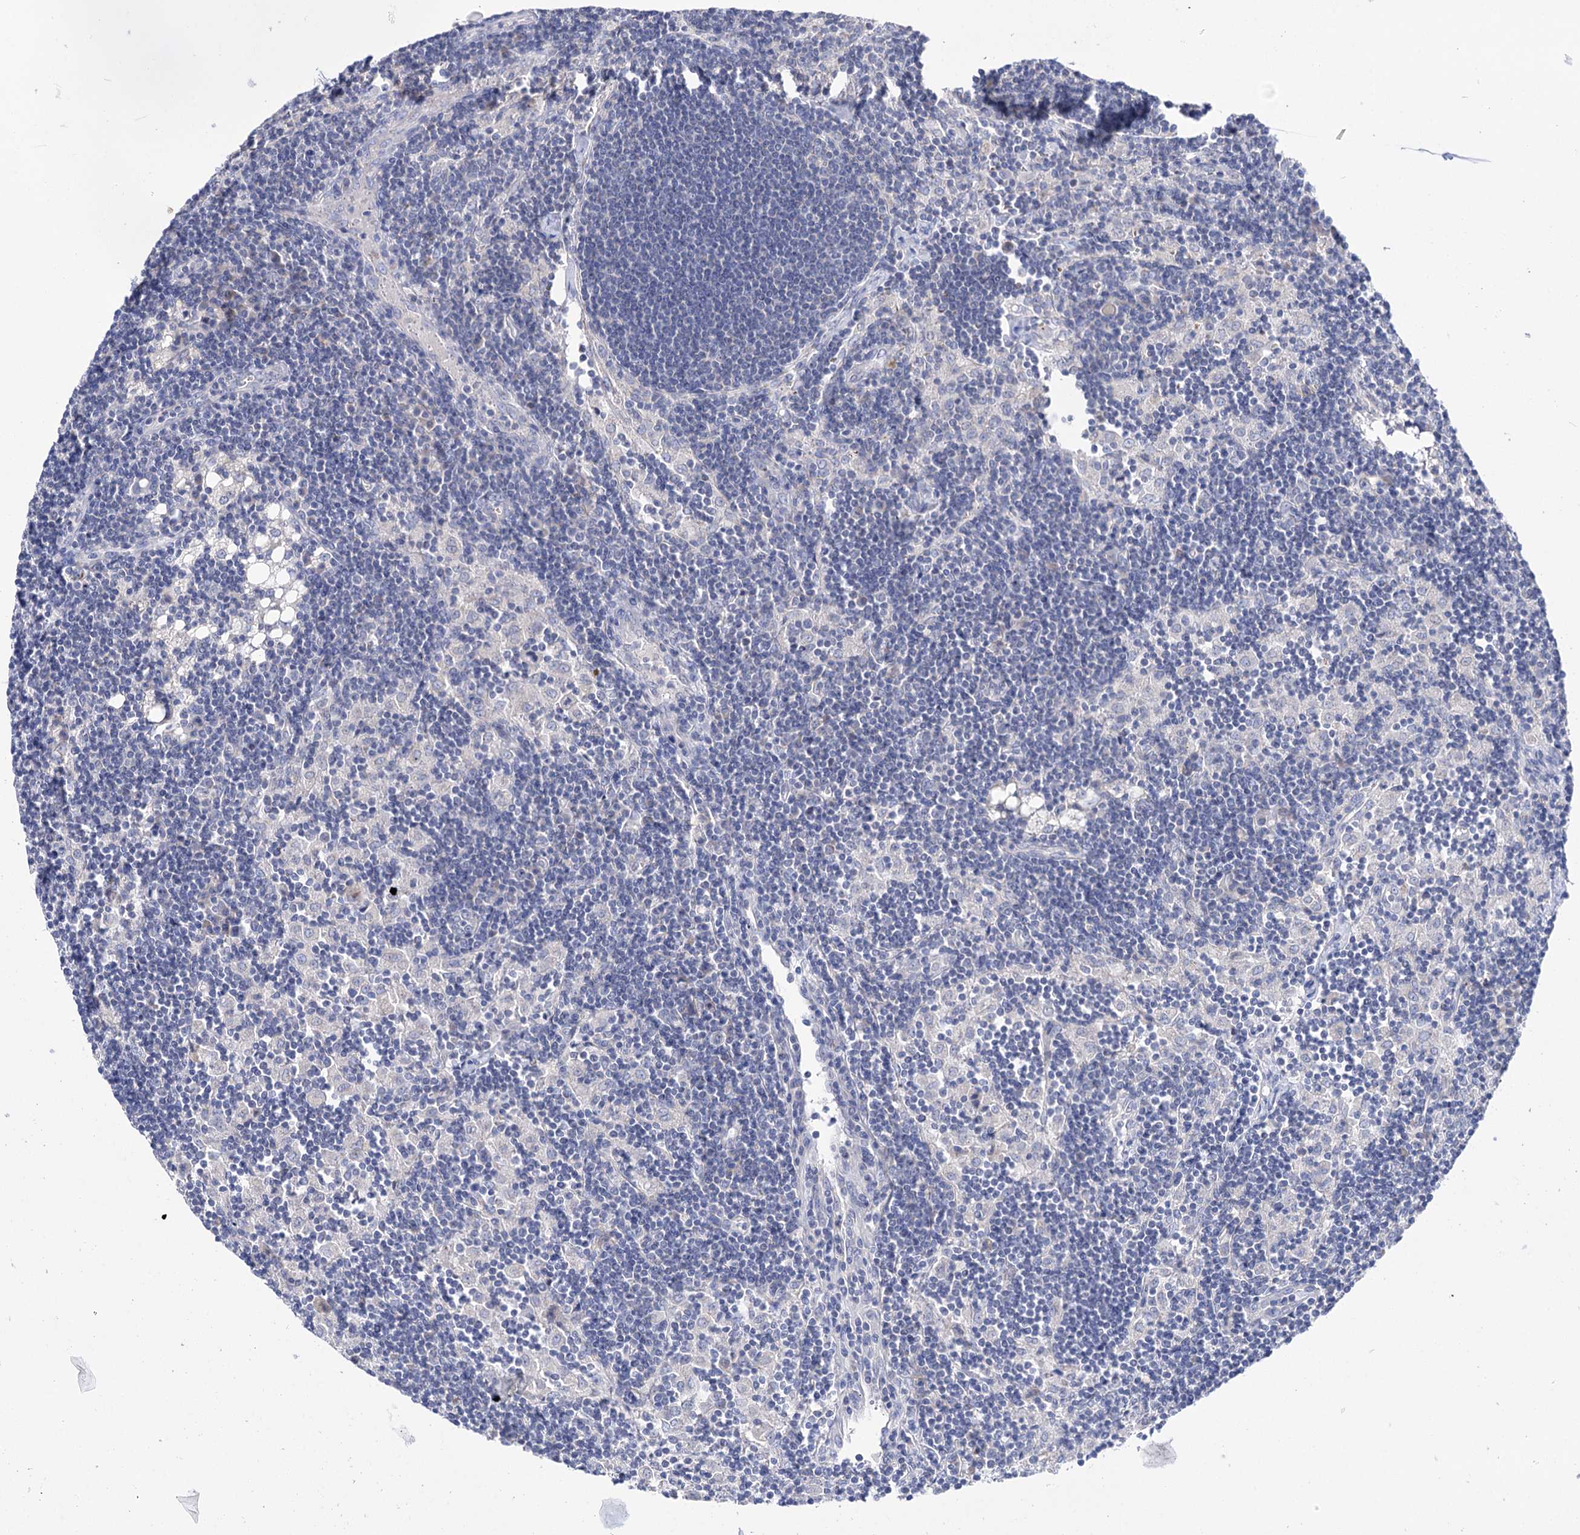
{"staining": {"intensity": "negative", "quantity": "none", "location": "none"}, "tissue": "lymph node", "cell_type": "Germinal center cells", "image_type": "normal", "snomed": [{"axis": "morphology", "description": "Normal tissue, NOS"}, {"axis": "topography", "description": "Lymph node"}], "caption": "High power microscopy photomicrograph of an IHC image of normal lymph node, revealing no significant positivity in germinal center cells.", "gene": "YARS2", "patient": {"sex": "male", "age": 24}}